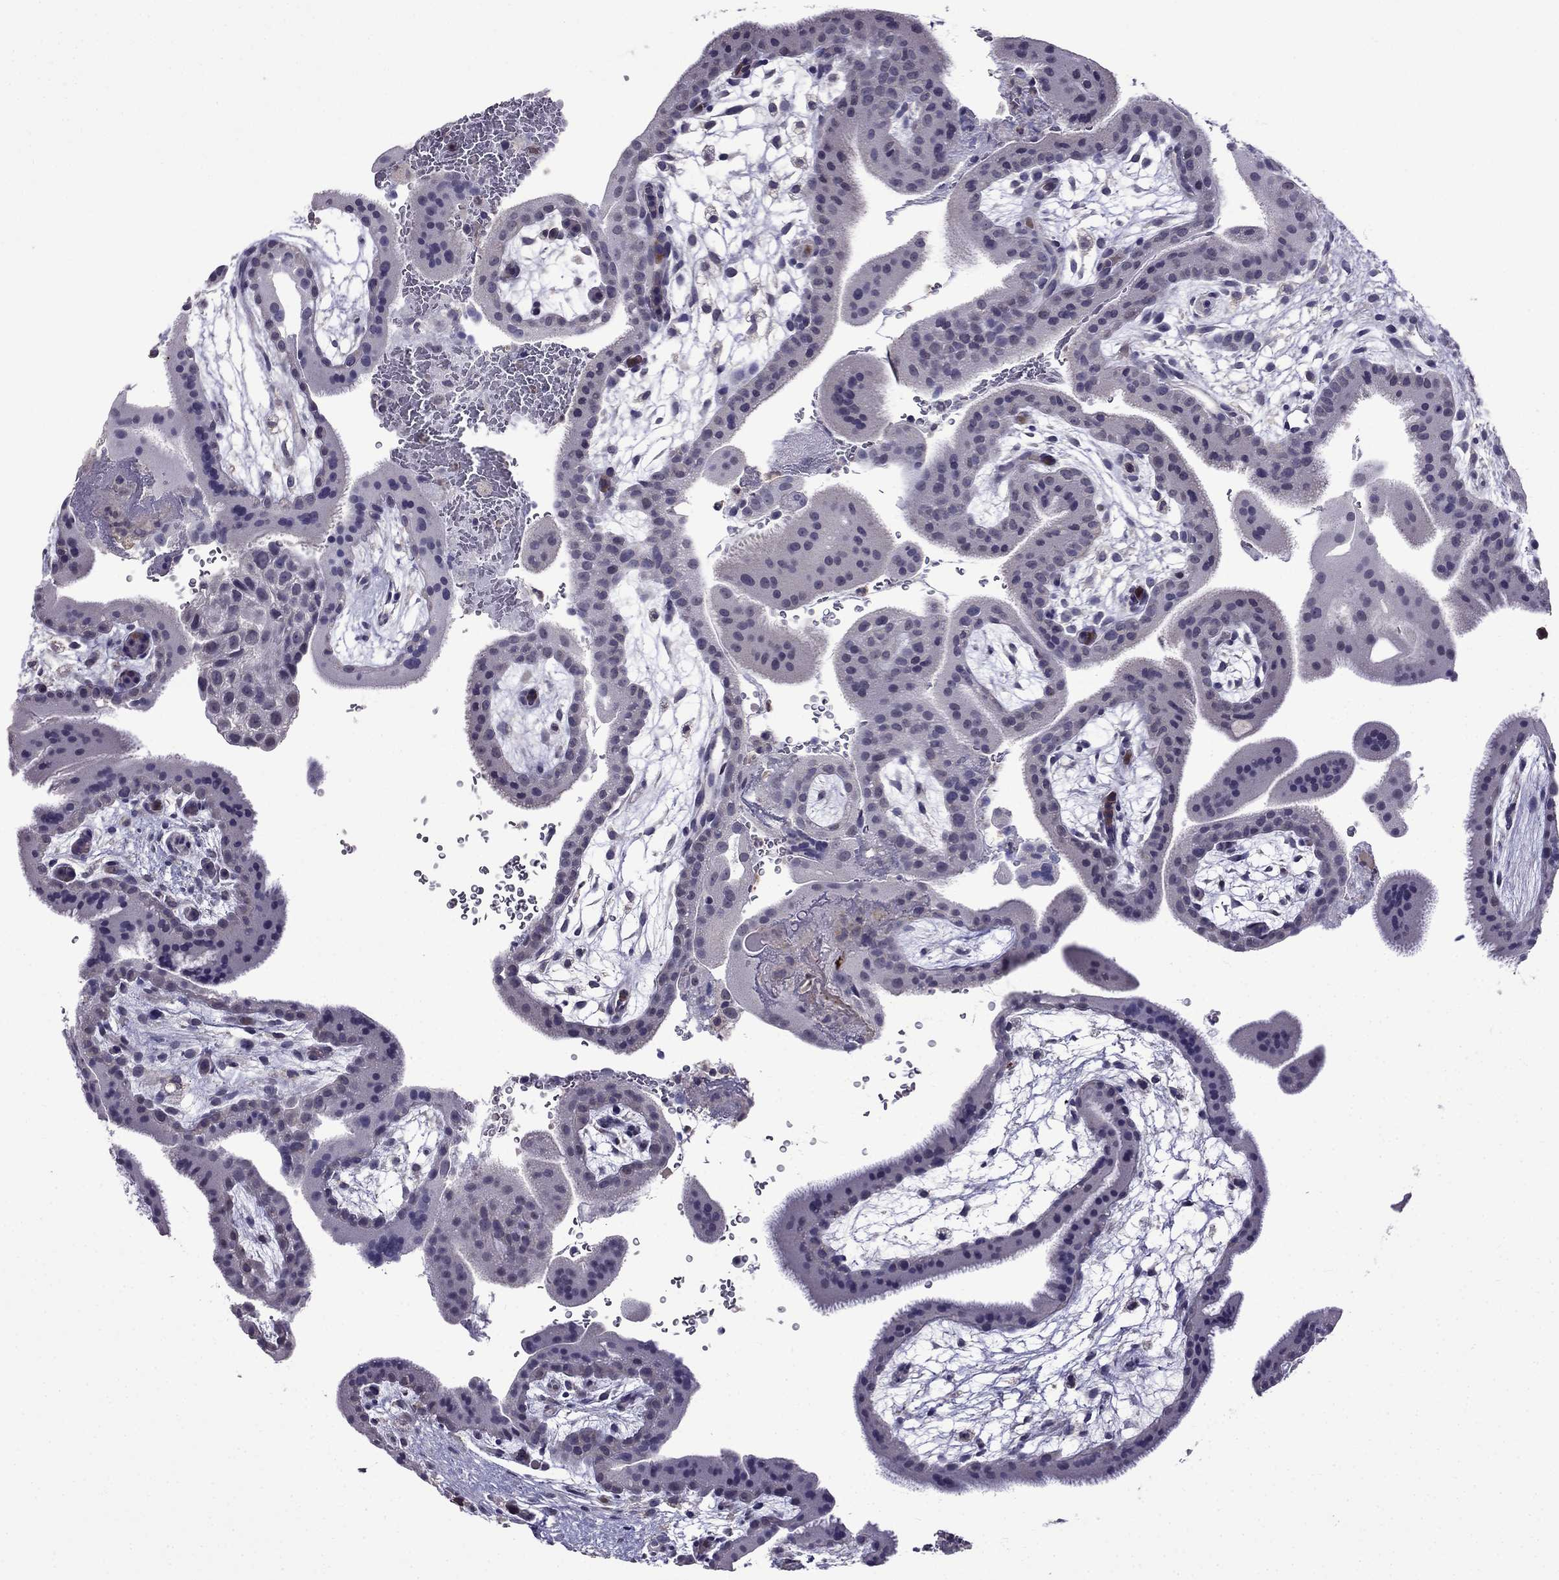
{"staining": {"intensity": "negative", "quantity": "none", "location": "none"}, "tissue": "placenta", "cell_type": "Decidual cells", "image_type": "normal", "snomed": [{"axis": "morphology", "description": "Normal tissue, NOS"}, {"axis": "topography", "description": "Placenta"}], "caption": "The immunohistochemistry histopathology image has no significant expression in decidual cells of placenta. The staining was performed using DAB (3,3'-diaminobenzidine) to visualize the protein expression in brown, while the nuclei were stained in blue with hematoxylin (Magnification: 20x).", "gene": "AQP9", "patient": {"sex": "female", "age": 19}}